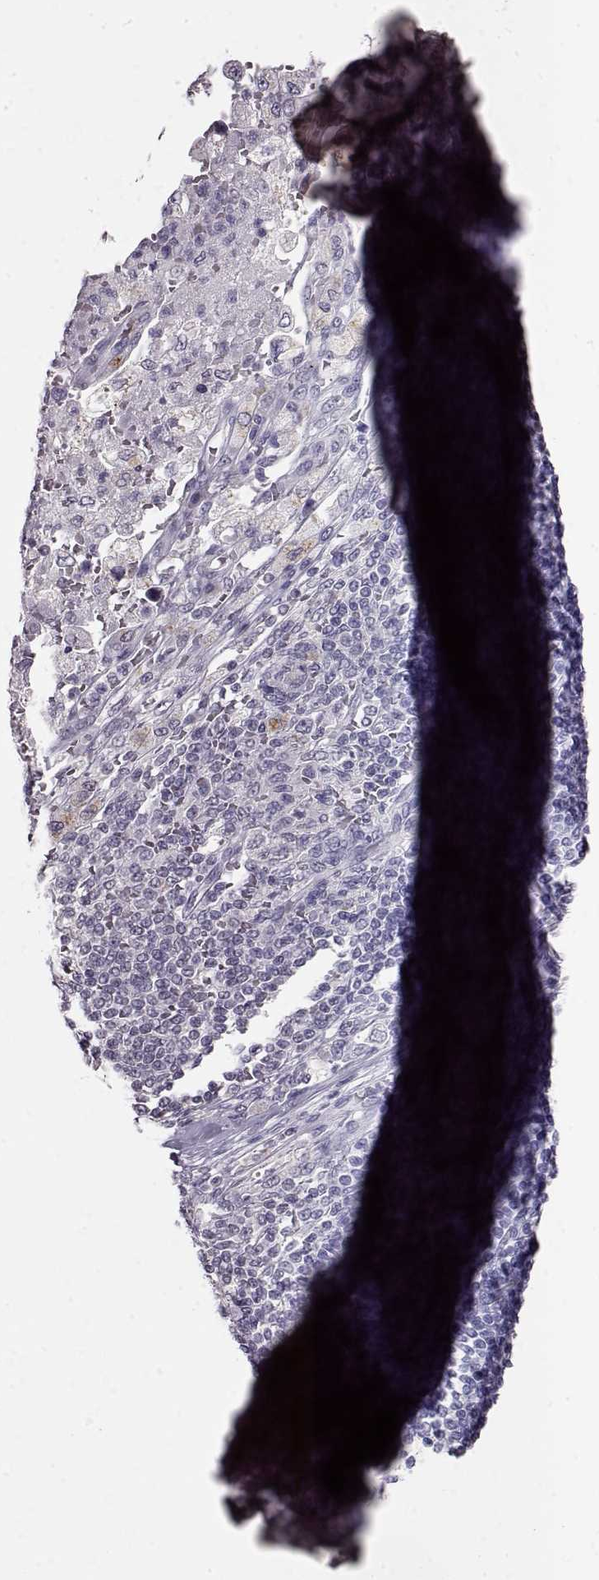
{"staining": {"intensity": "negative", "quantity": "none", "location": "none"}, "tissue": "pancreatic cancer", "cell_type": "Tumor cells", "image_type": "cancer", "snomed": [{"axis": "morphology", "description": "Adenocarcinoma, NOS"}, {"axis": "topography", "description": "Pancreas"}], "caption": "High power microscopy histopathology image of an immunohistochemistry histopathology image of pancreatic cancer, revealing no significant positivity in tumor cells.", "gene": "RP1L1", "patient": {"sex": "female", "age": 61}}